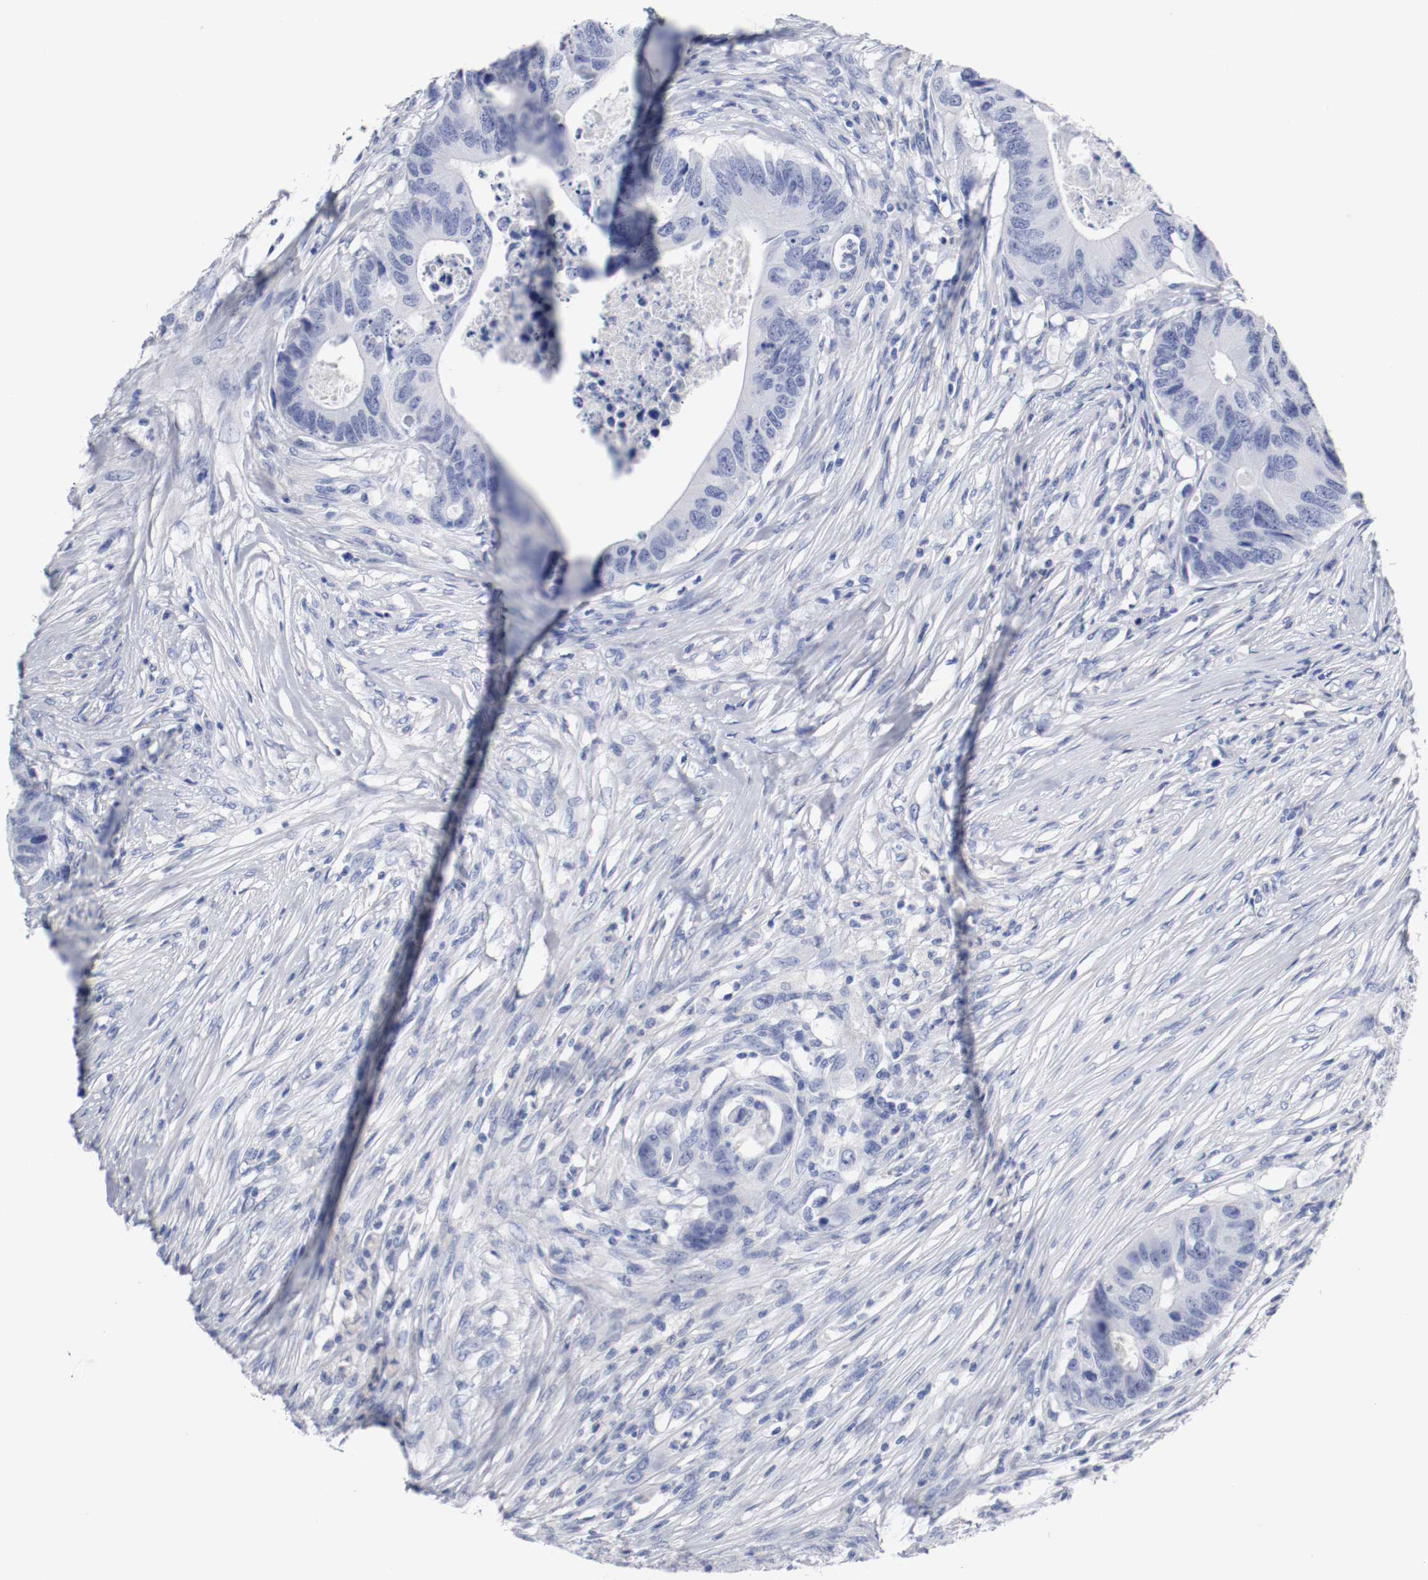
{"staining": {"intensity": "negative", "quantity": "none", "location": "none"}, "tissue": "colorectal cancer", "cell_type": "Tumor cells", "image_type": "cancer", "snomed": [{"axis": "morphology", "description": "Adenocarcinoma, NOS"}, {"axis": "topography", "description": "Colon"}], "caption": "DAB immunohistochemical staining of human colorectal adenocarcinoma exhibits no significant expression in tumor cells. (DAB immunohistochemistry (IHC) visualized using brightfield microscopy, high magnification).", "gene": "GAD1", "patient": {"sex": "male", "age": 71}}